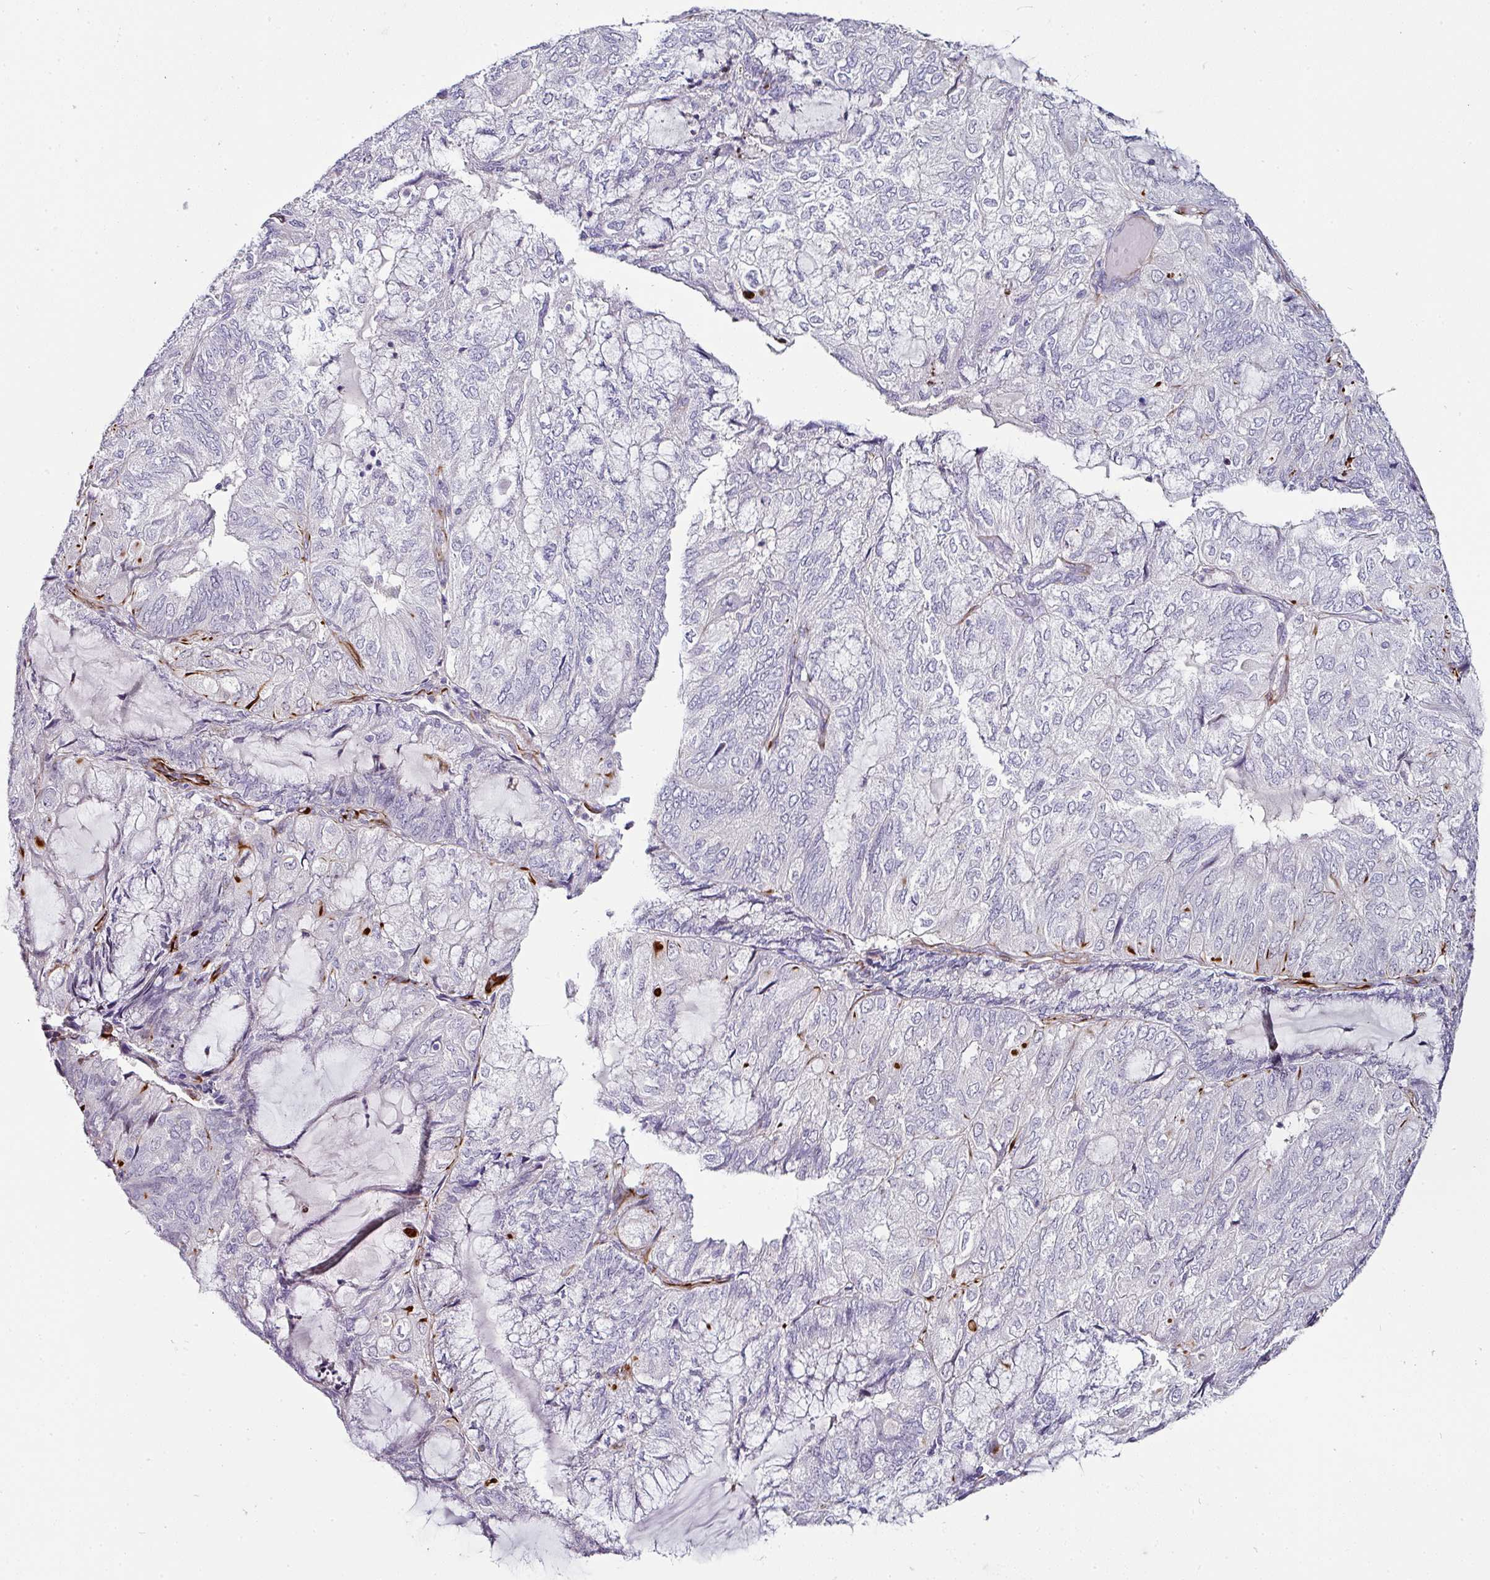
{"staining": {"intensity": "negative", "quantity": "none", "location": "none"}, "tissue": "endometrial cancer", "cell_type": "Tumor cells", "image_type": "cancer", "snomed": [{"axis": "morphology", "description": "Adenocarcinoma, NOS"}, {"axis": "topography", "description": "Endometrium"}], "caption": "Human adenocarcinoma (endometrial) stained for a protein using immunohistochemistry exhibits no positivity in tumor cells.", "gene": "TMPRSS9", "patient": {"sex": "female", "age": 81}}